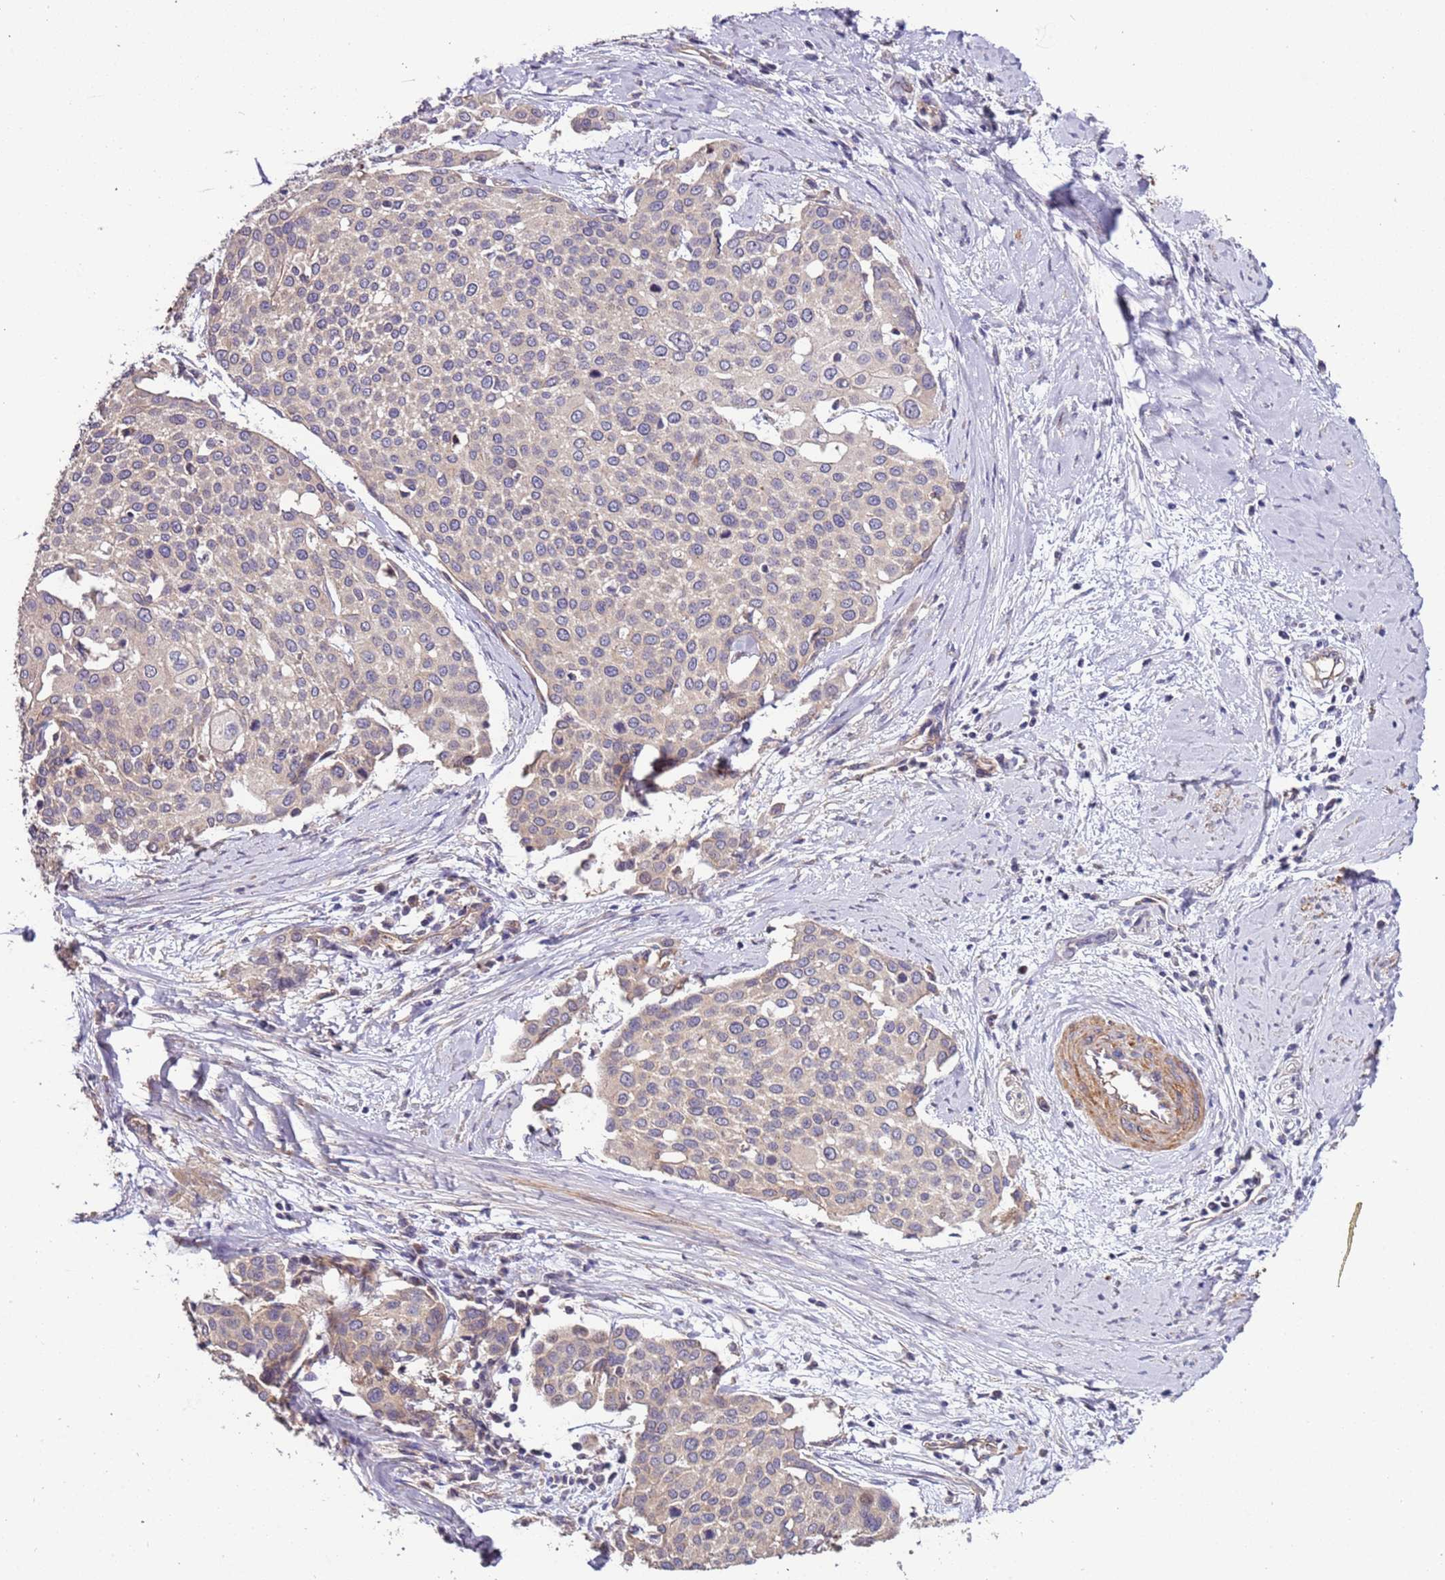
{"staining": {"intensity": "weak", "quantity": "<25%", "location": "cytoplasmic/membranous"}, "tissue": "cervical cancer", "cell_type": "Tumor cells", "image_type": "cancer", "snomed": [{"axis": "morphology", "description": "Squamous cell carcinoma, NOS"}, {"axis": "topography", "description": "Cervix"}], "caption": "Immunohistochemistry (IHC) image of human cervical squamous cell carcinoma stained for a protein (brown), which reveals no expression in tumor cells. (Brightfield microscopy of DAB immunohistochemistry (IHC) at high magnification).", "gene": "LAMB4", "patient": {"sex": "female", "age": 44}}